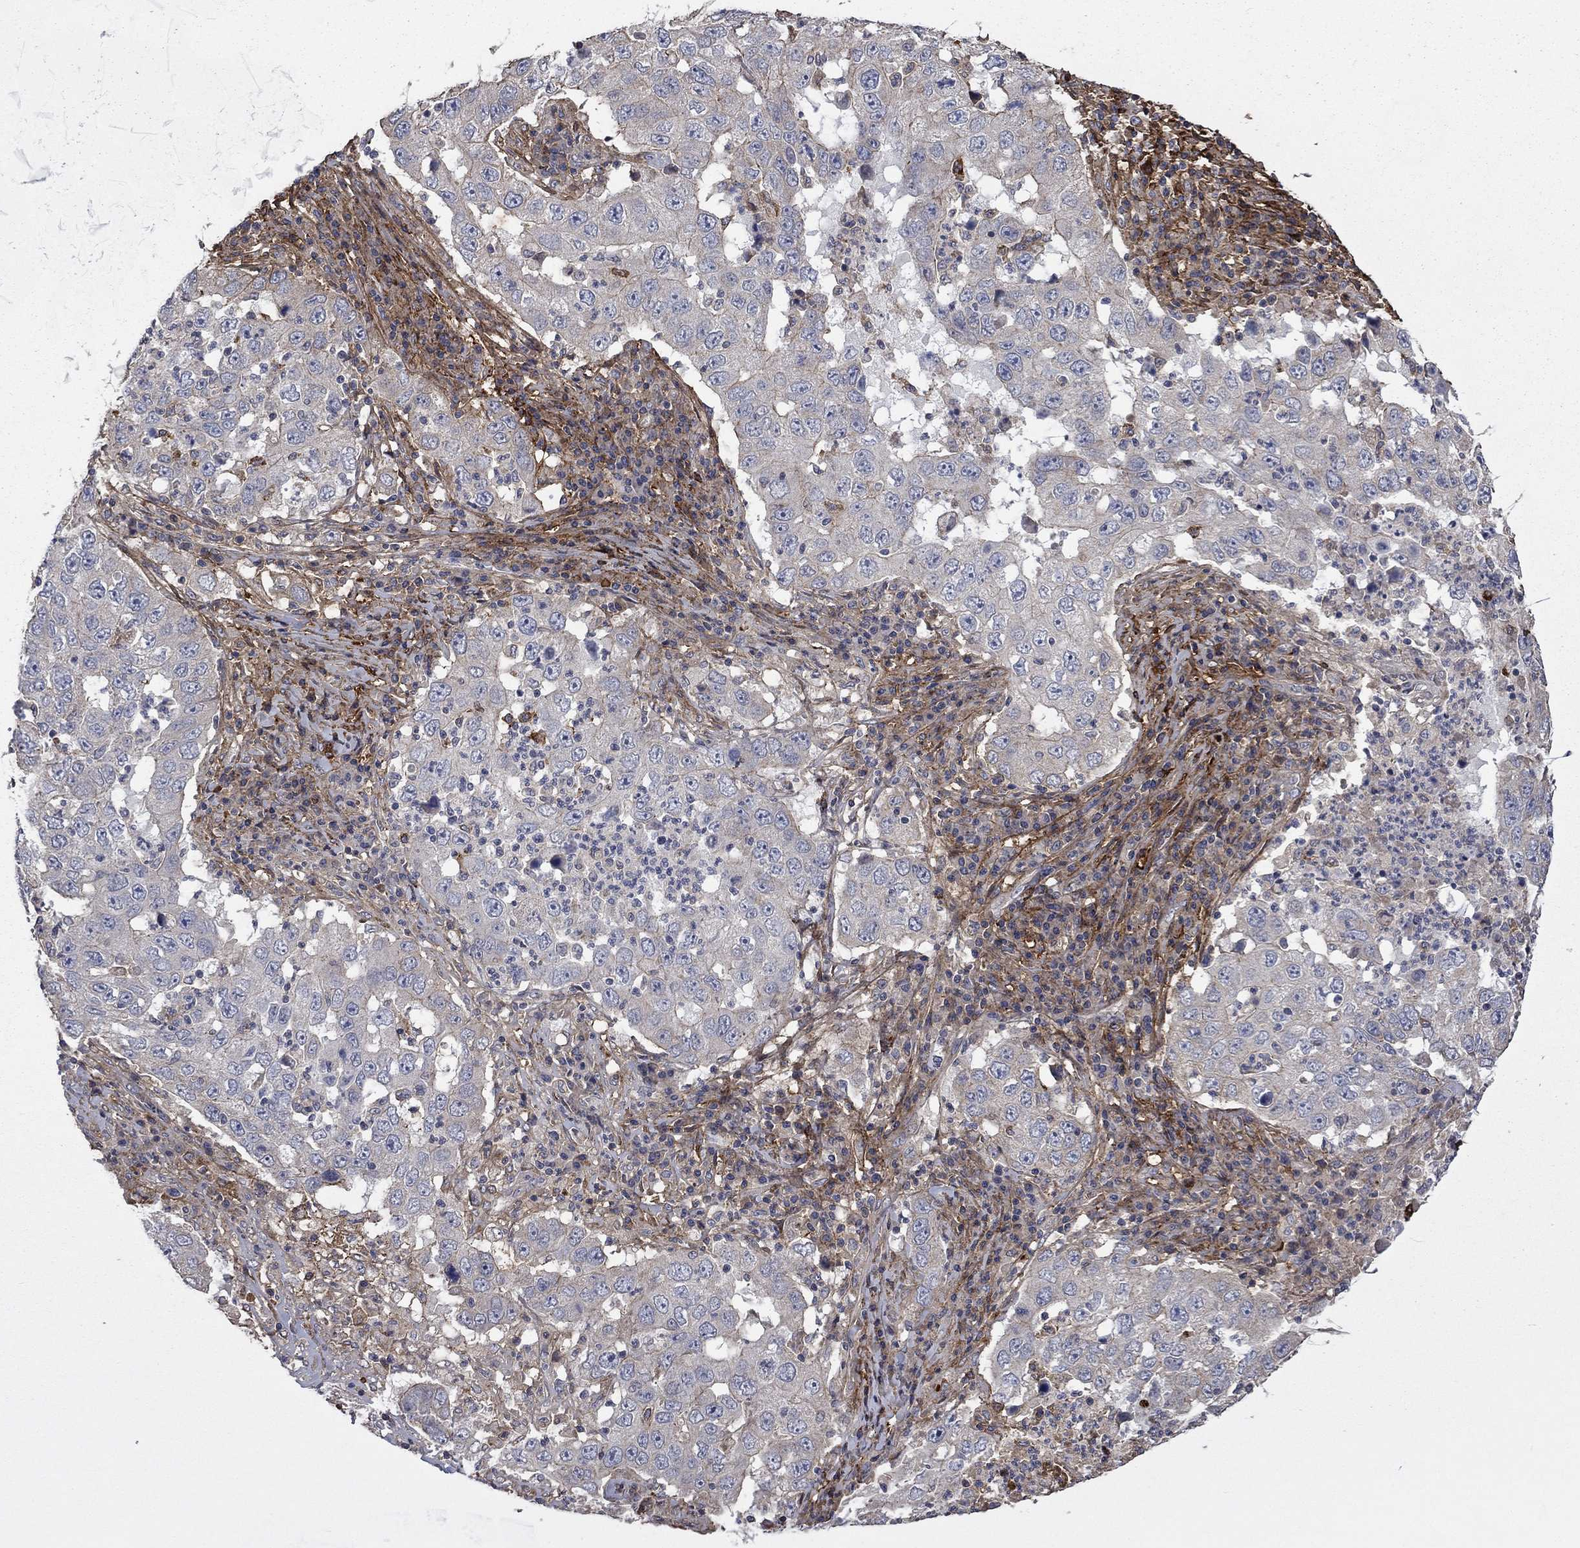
{"staining": {"intensity": "negative", "quantity": "none", "location": "none"}, "tissue": "lung cancer", "cell_type": "Tumor cells", "image_type": "cancer", "snomed": [{"axis": "morphology", "description": "Adenocarcinoma, NOS"}, {"axis": "topography", "description": "Lung"}], "caption": "Tumor cells are negative for brown protein staining in lung cancer.", "gene": "VCAN", "patient": {"sex": "male", "age": 73}}